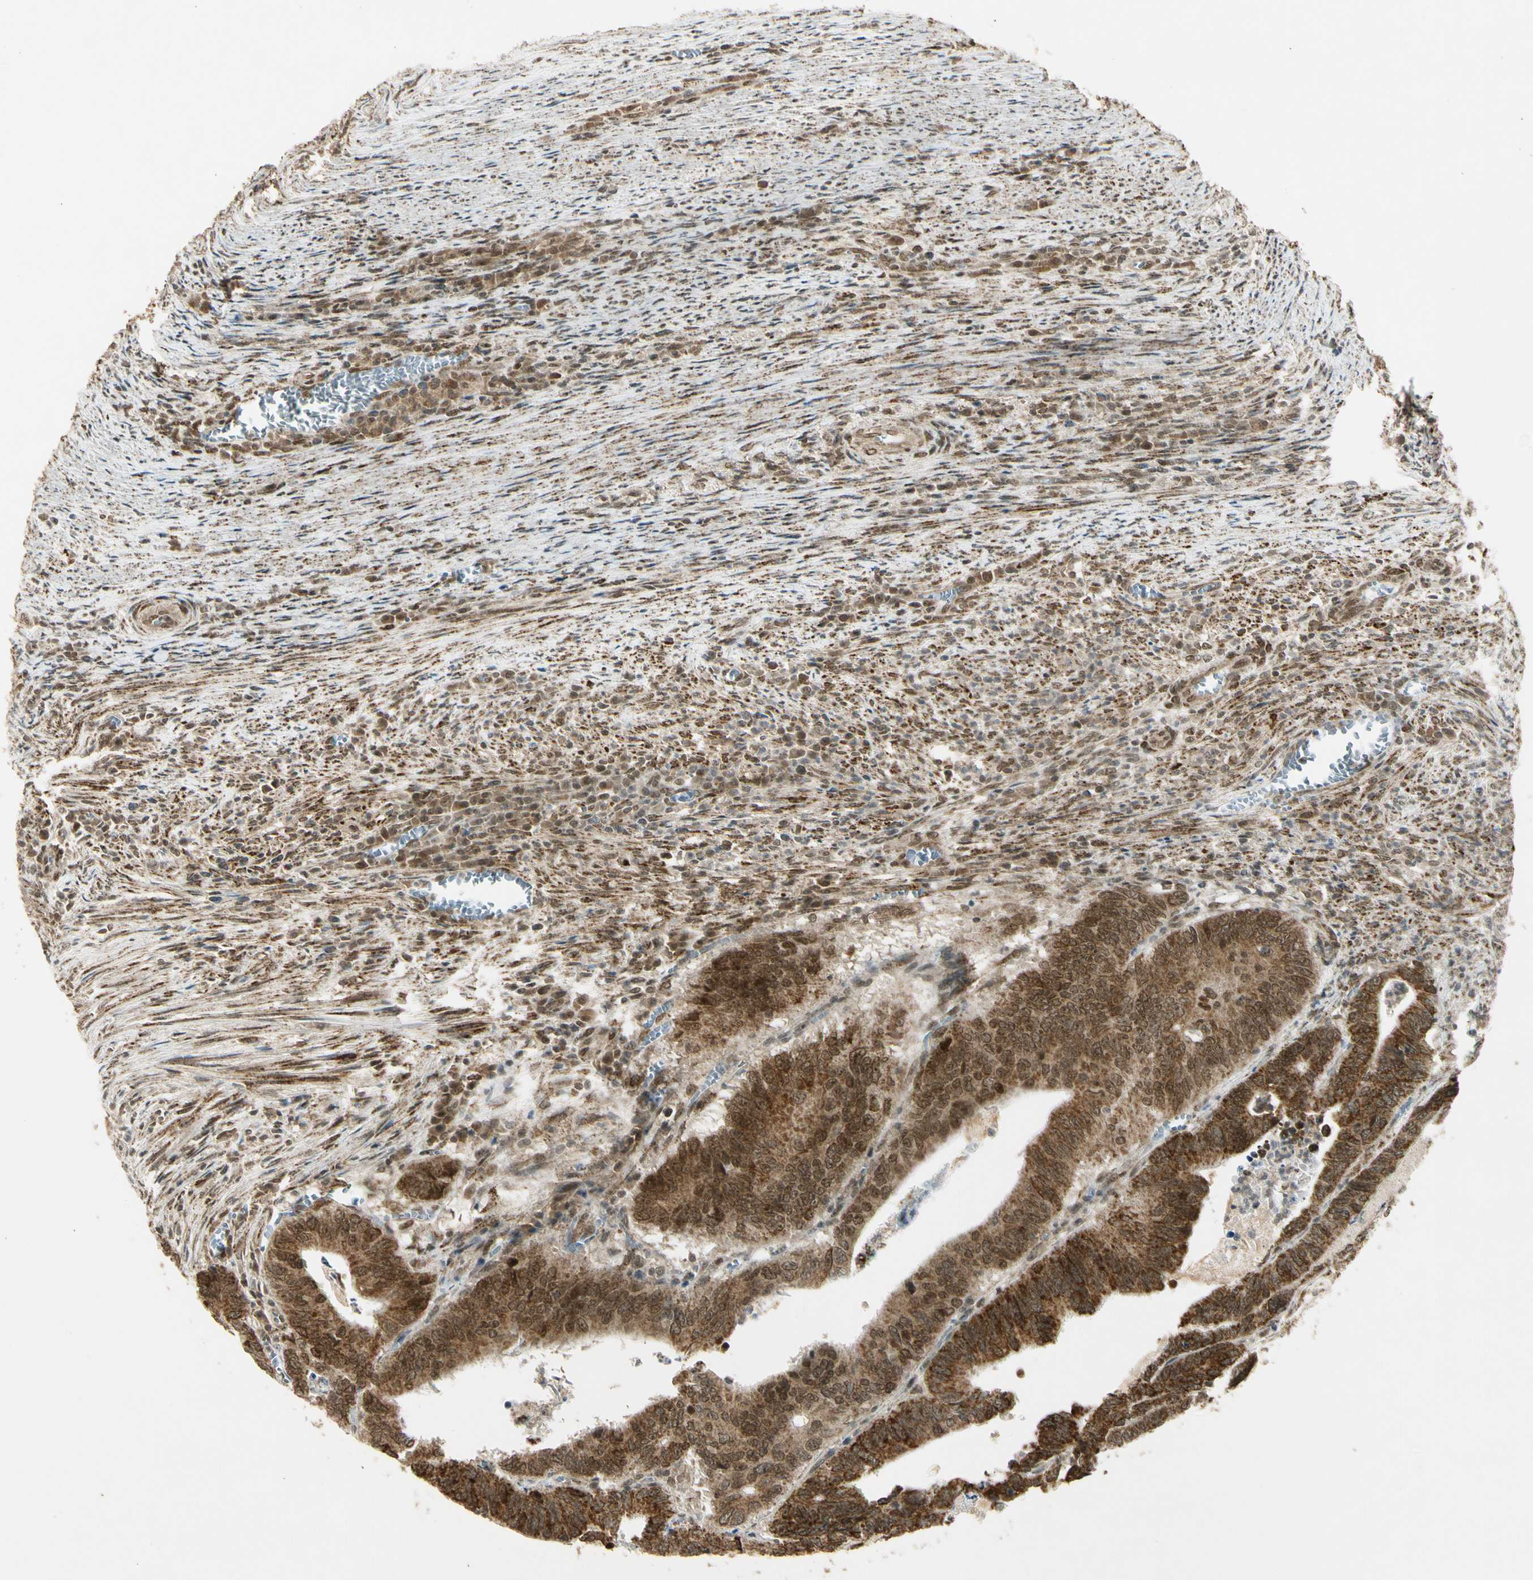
{"staining": {"intensity": "strong", "quantity": ">75%", "location": "cytoplasmic/membranous,nuclear"}, "tissue": "colorectal cancer", "cell_type": "Tumor cells", "image_type": "cancer", "snomed": [{"axis": "morphology", "description": "Adenocarcinoma, NOS"}, {"axis": "topography", "description": "Colon"}], "caption": "The photomicrograph shows staining of adenocarcinoma (colorectal), revealing strong cytoplasmic/membranous and nuclear protein expression (brown color) within tumor cells.", "gene": "ZNF135", "patient": {"sex": "male", "age": 72}}